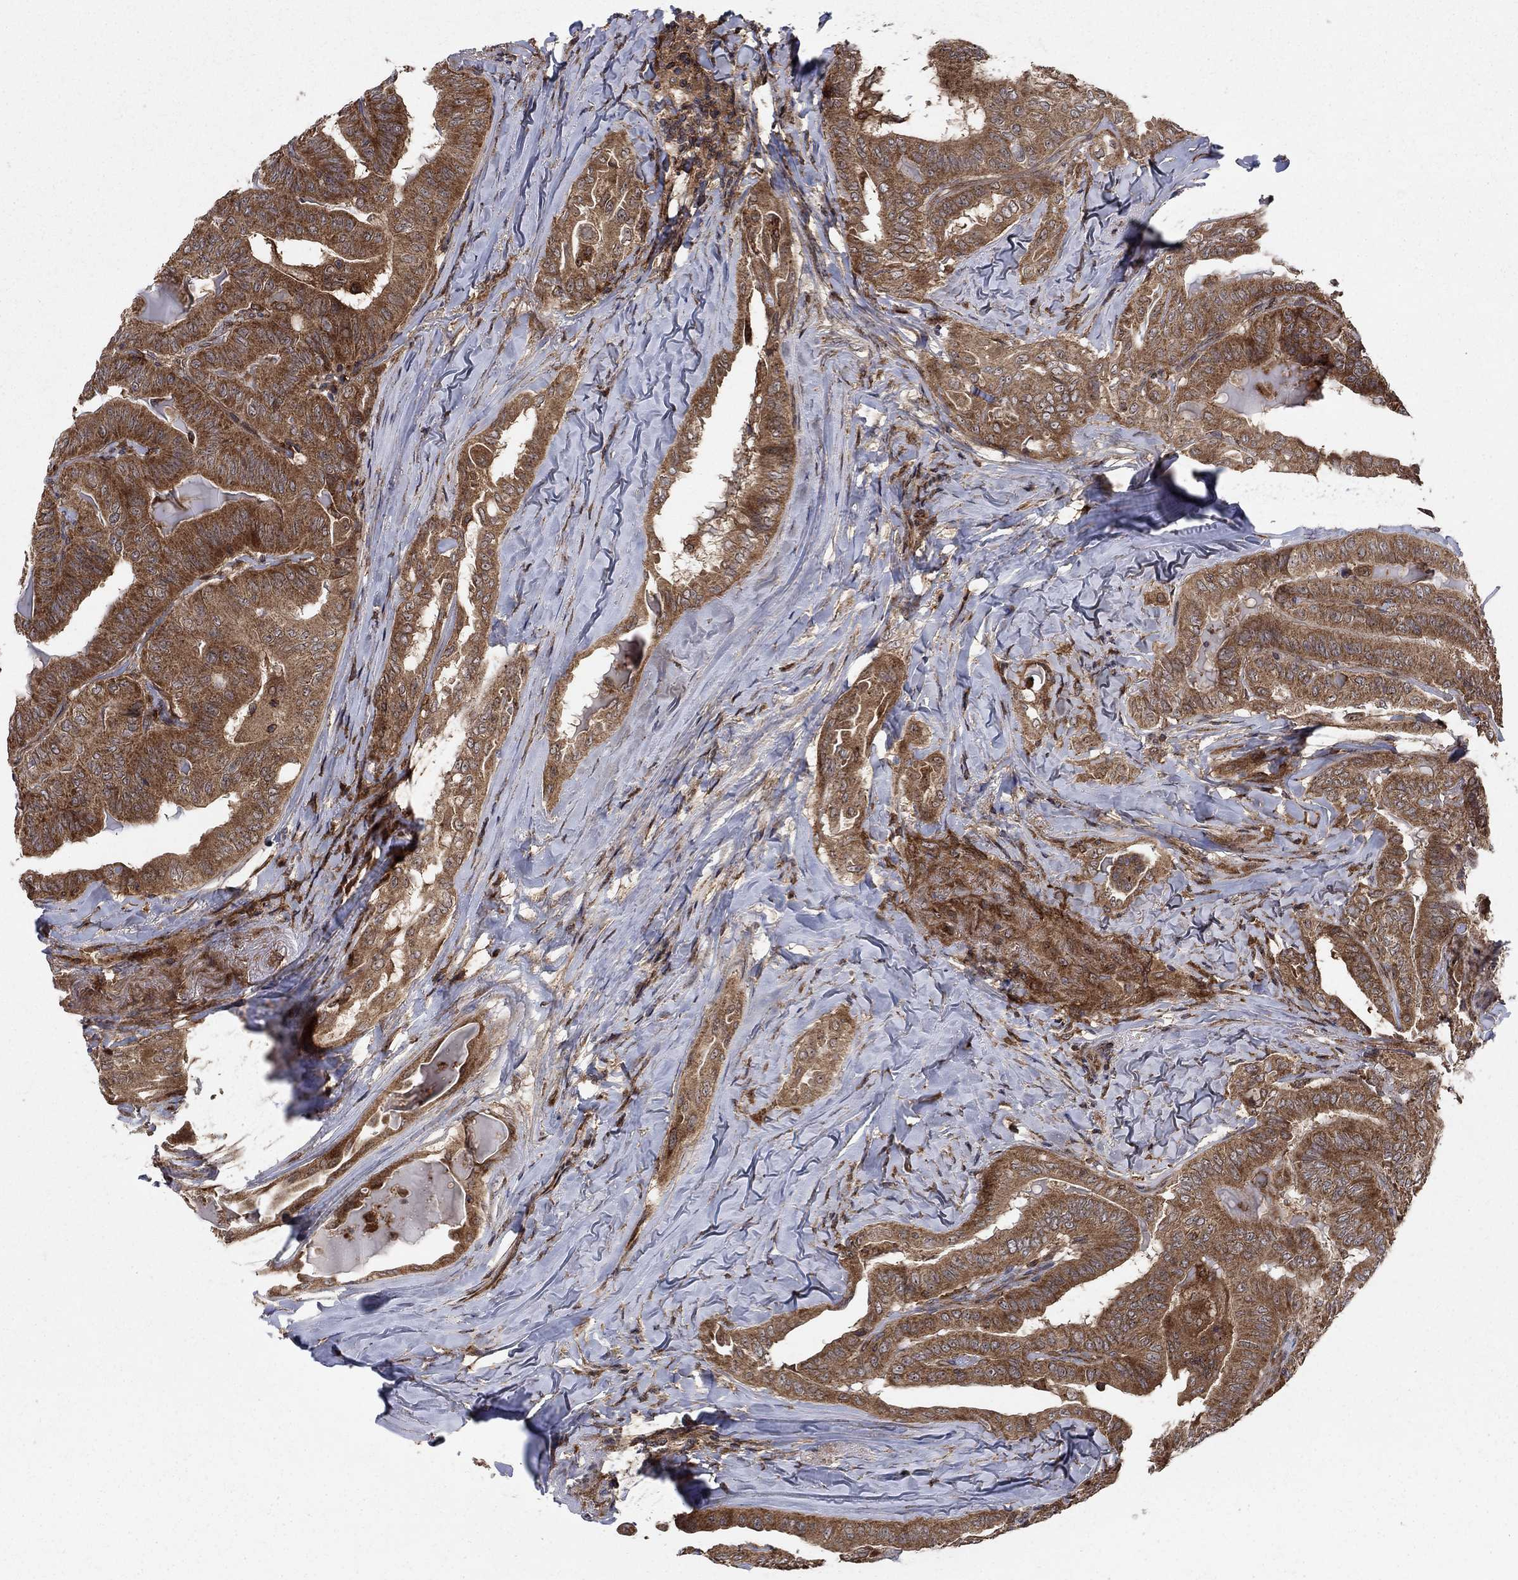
{"staining": {"intensity": "strong", "quantity": ">75%", "location": "cytoplasmic/membranous"}, "tissue": "thyroid cancer", "cell_type": "Tumor cells", "image_type": "cancer", "snomed": [{"axis": "morphology", "description": "Papillary adenocarcinoma, NOS"}, {"axis": "topography", "description": "Thyroid gland"}], "caption": "Immunohistochemistry staining of thyroid papillary adenocarcinoma, which shows high levels of strong cytoplasmic/membranous expression in about >75% of tumor cells indicating strong cytoplasmic/membranous protein staining. The staining was performed using DAB (brown) for protein detection and nuclei were counterstained in hematoxylin (blue).", "gene": "IFI35", "patient": {"sex": "female", "age": 68}}